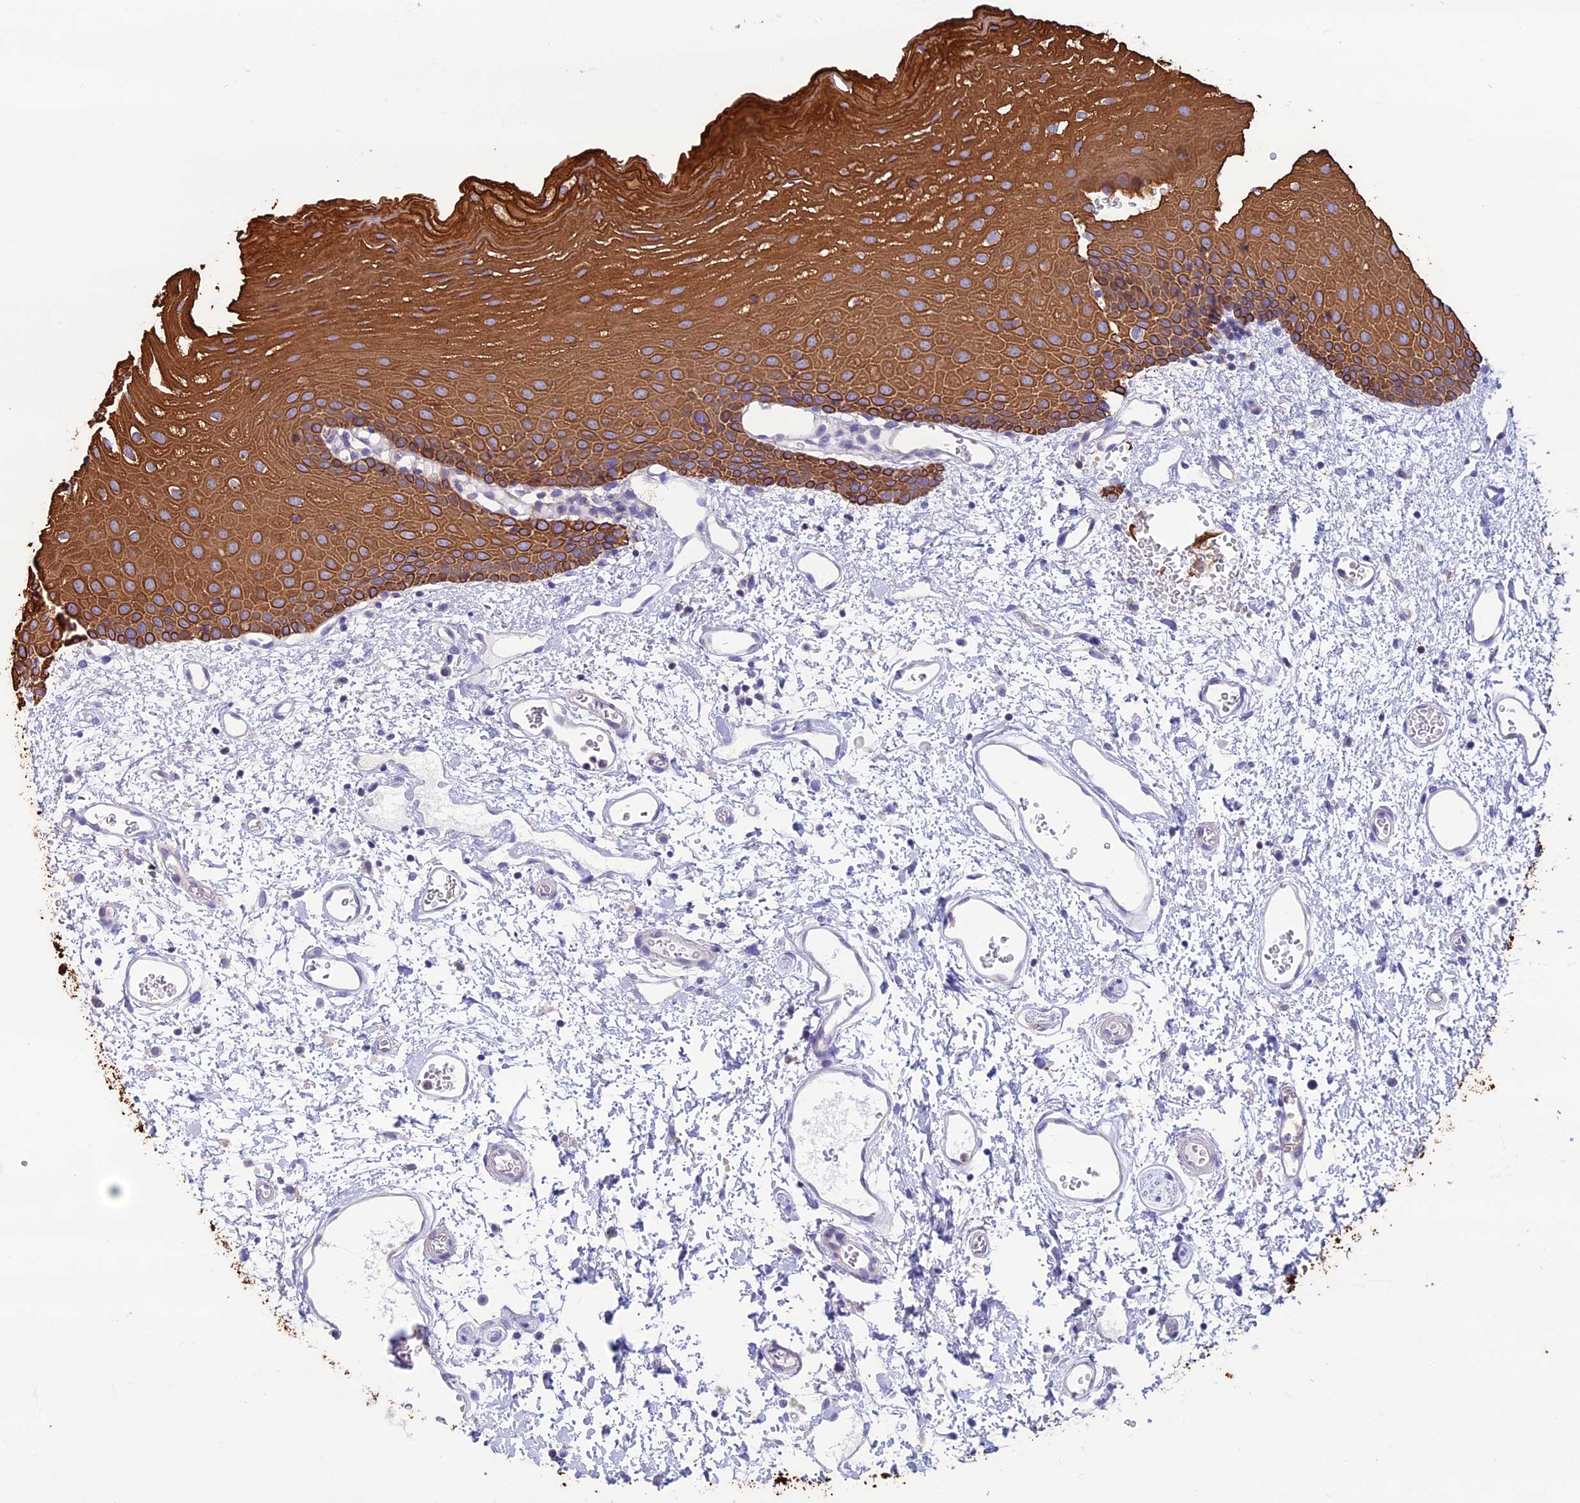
{"staining": {"intensity": "strong", "quantity": ">75%", "location": "cytoplasmic/membranous"}, "tissue": "oral mucosa", "cell_type": "Squamous epithelial cells", "image_type": "normal", "snomed": [{"axis": "morphology", "description": "Normal tissue, NOS"}, {"axis": "topography", "description": "Oral tissue"}], "caption": "Unremarkable oral mucosa reveals strong cytoplasmic/membranous positivity in approximately >75% of squamous epithelial cells.", "gene": "CDAN1", "patient": {"sex": "female", "age": 70}}